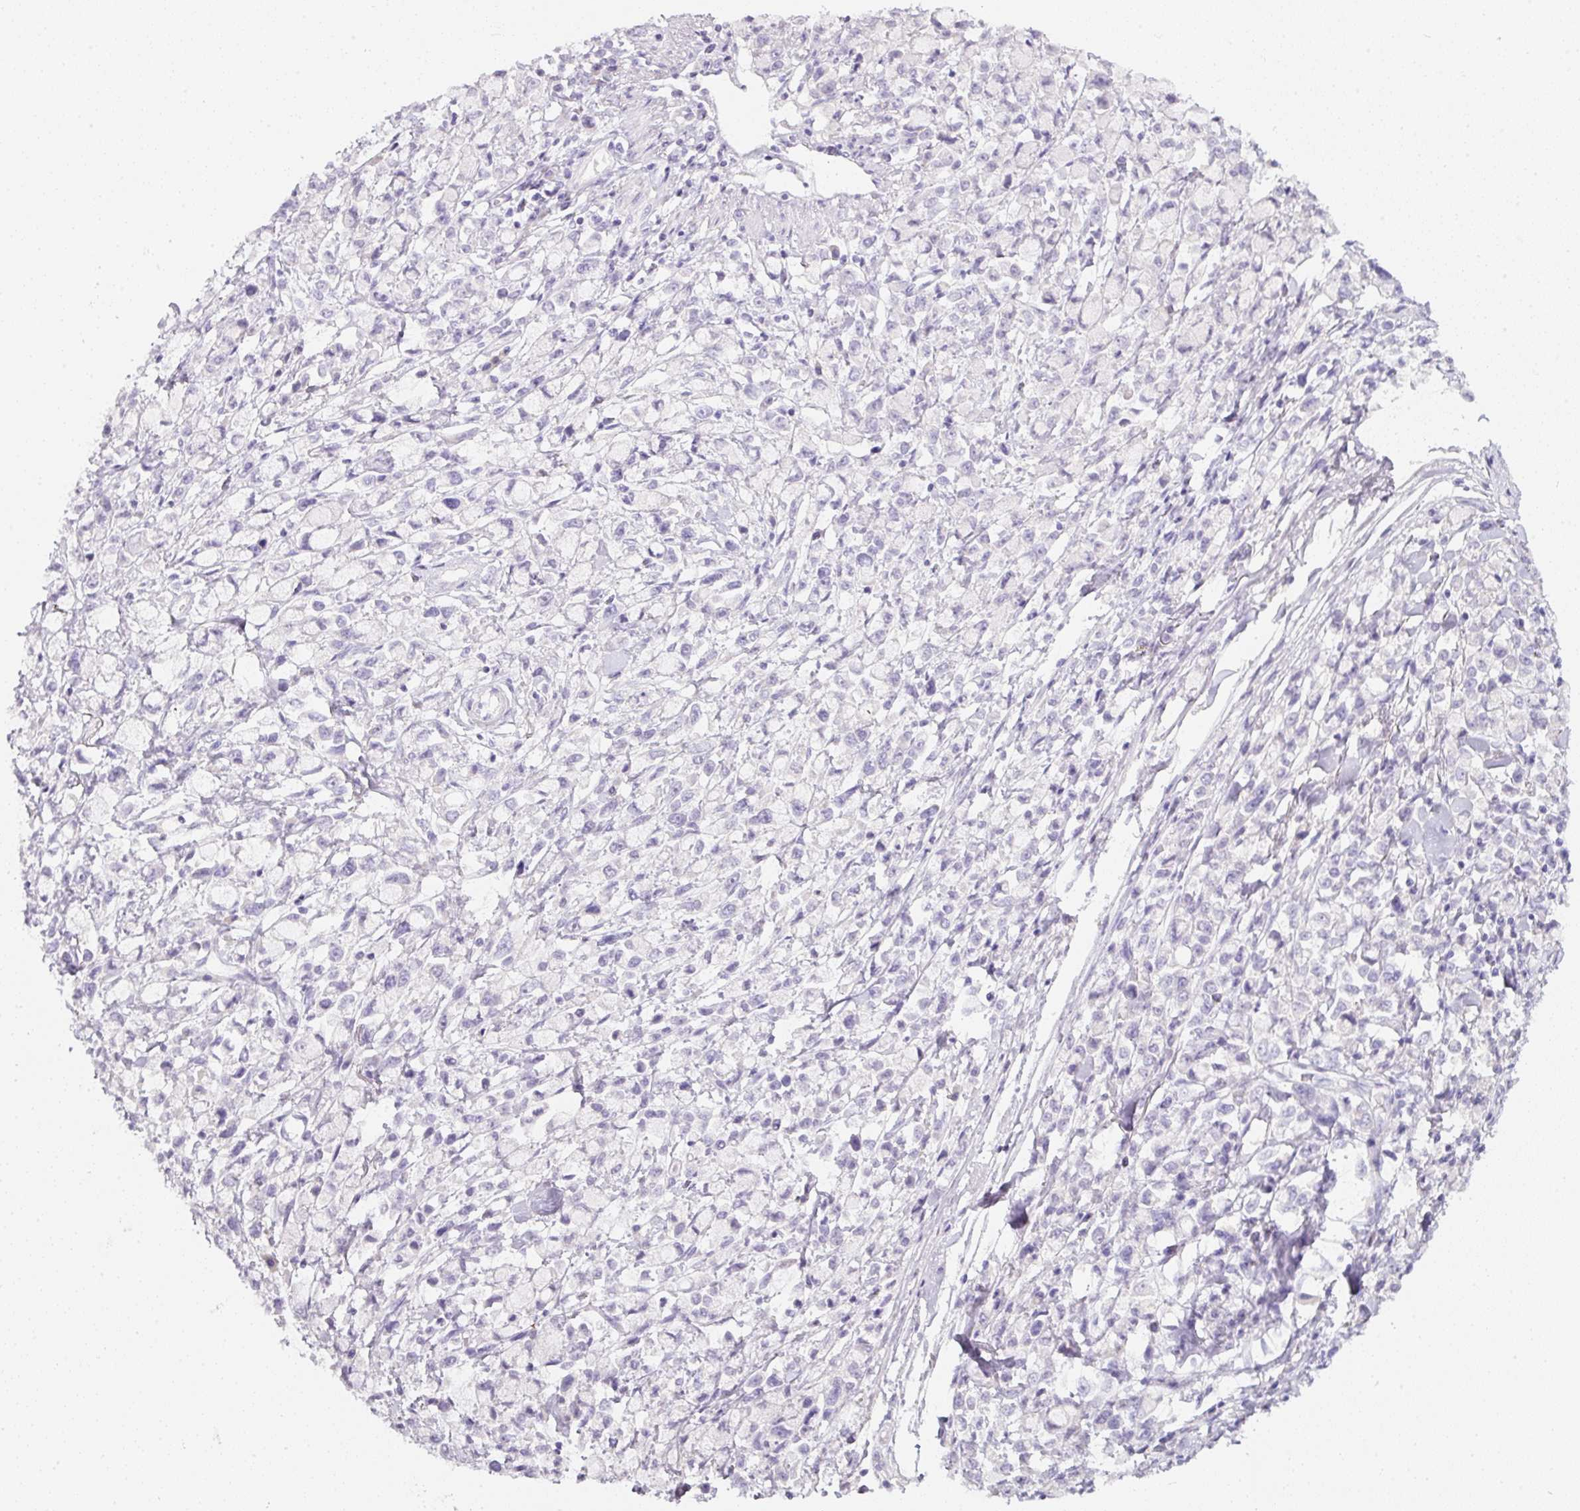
{"staining": {"intensity": "negative", "quantity": "none", "location": "none"}, "tissue": "stomach cancer", "cell_type": "Tumor cells", "image_type": "cancer", "snomed": [{"axis": "morphology", "description": "Adenocarcinoma, NOS"}, {"axis": "topography", "description": "Stomach"}], "caption": "High magnification brightfield microscopy of stomach cancer (adenocarcinoma) stained with DAB (brown) and counterstained with hematoxylin (blue): tumor cells show no significant expression.", "gene": "SLC2A2", "patient": {"sex": "female", "age": 81}}